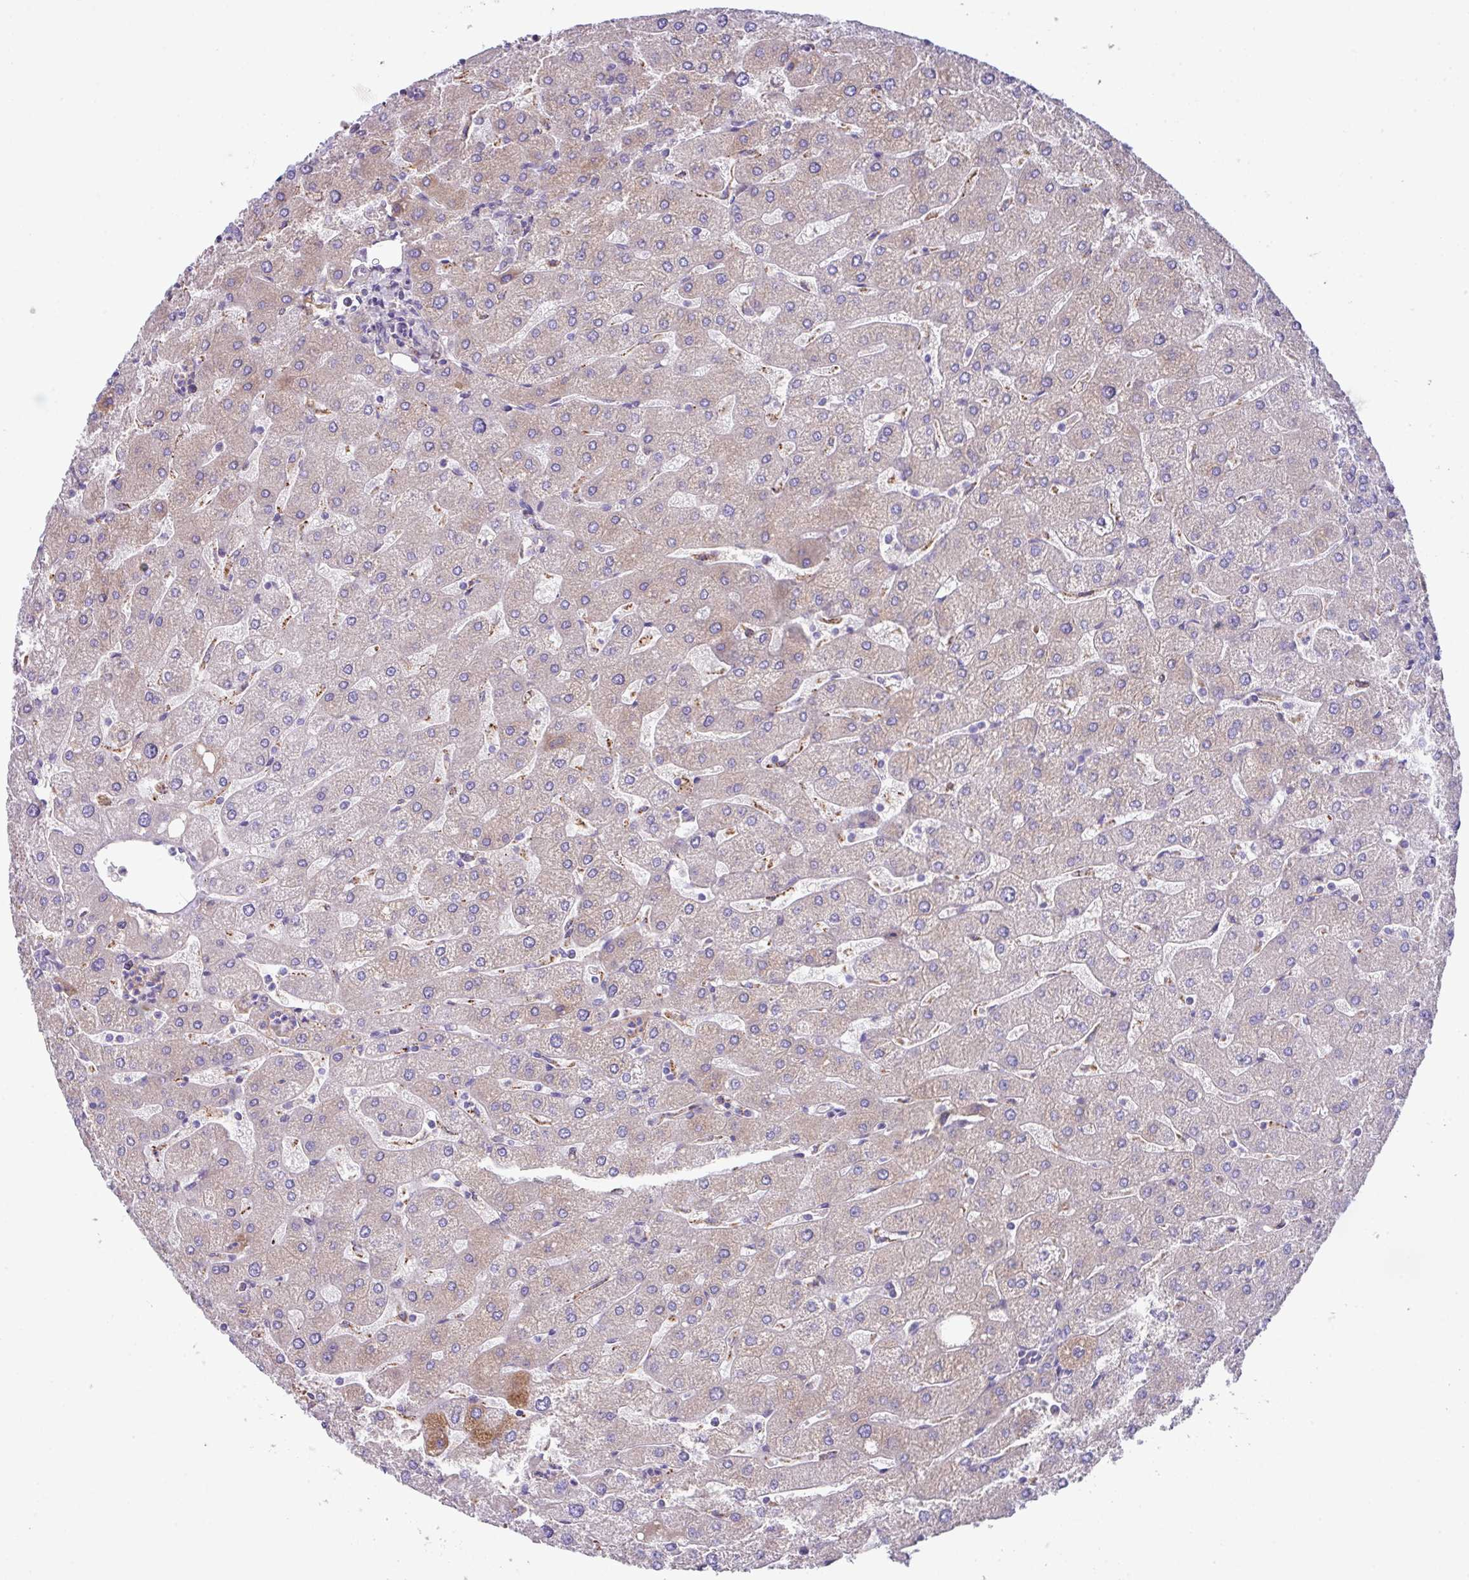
{"staining": {"intensity": "negative", "quantity": "none", "location": "none"}, "tissue": "liver", "cell_type": "Cholangiocytes", "image_type": "normal", "snomed": [{"axis": "morphology", "description": "Normal tissue, NOS"}, {"axis": "topography", "description": "Liver"}], "caption": "Cholangiocytes show no significant protein expression in unremarkable liver. (Immunohistochemistry, brightfield microscopy, high magnification).", "gene": "DNAL1", "patient": {"sex": "male", "age": 67}}